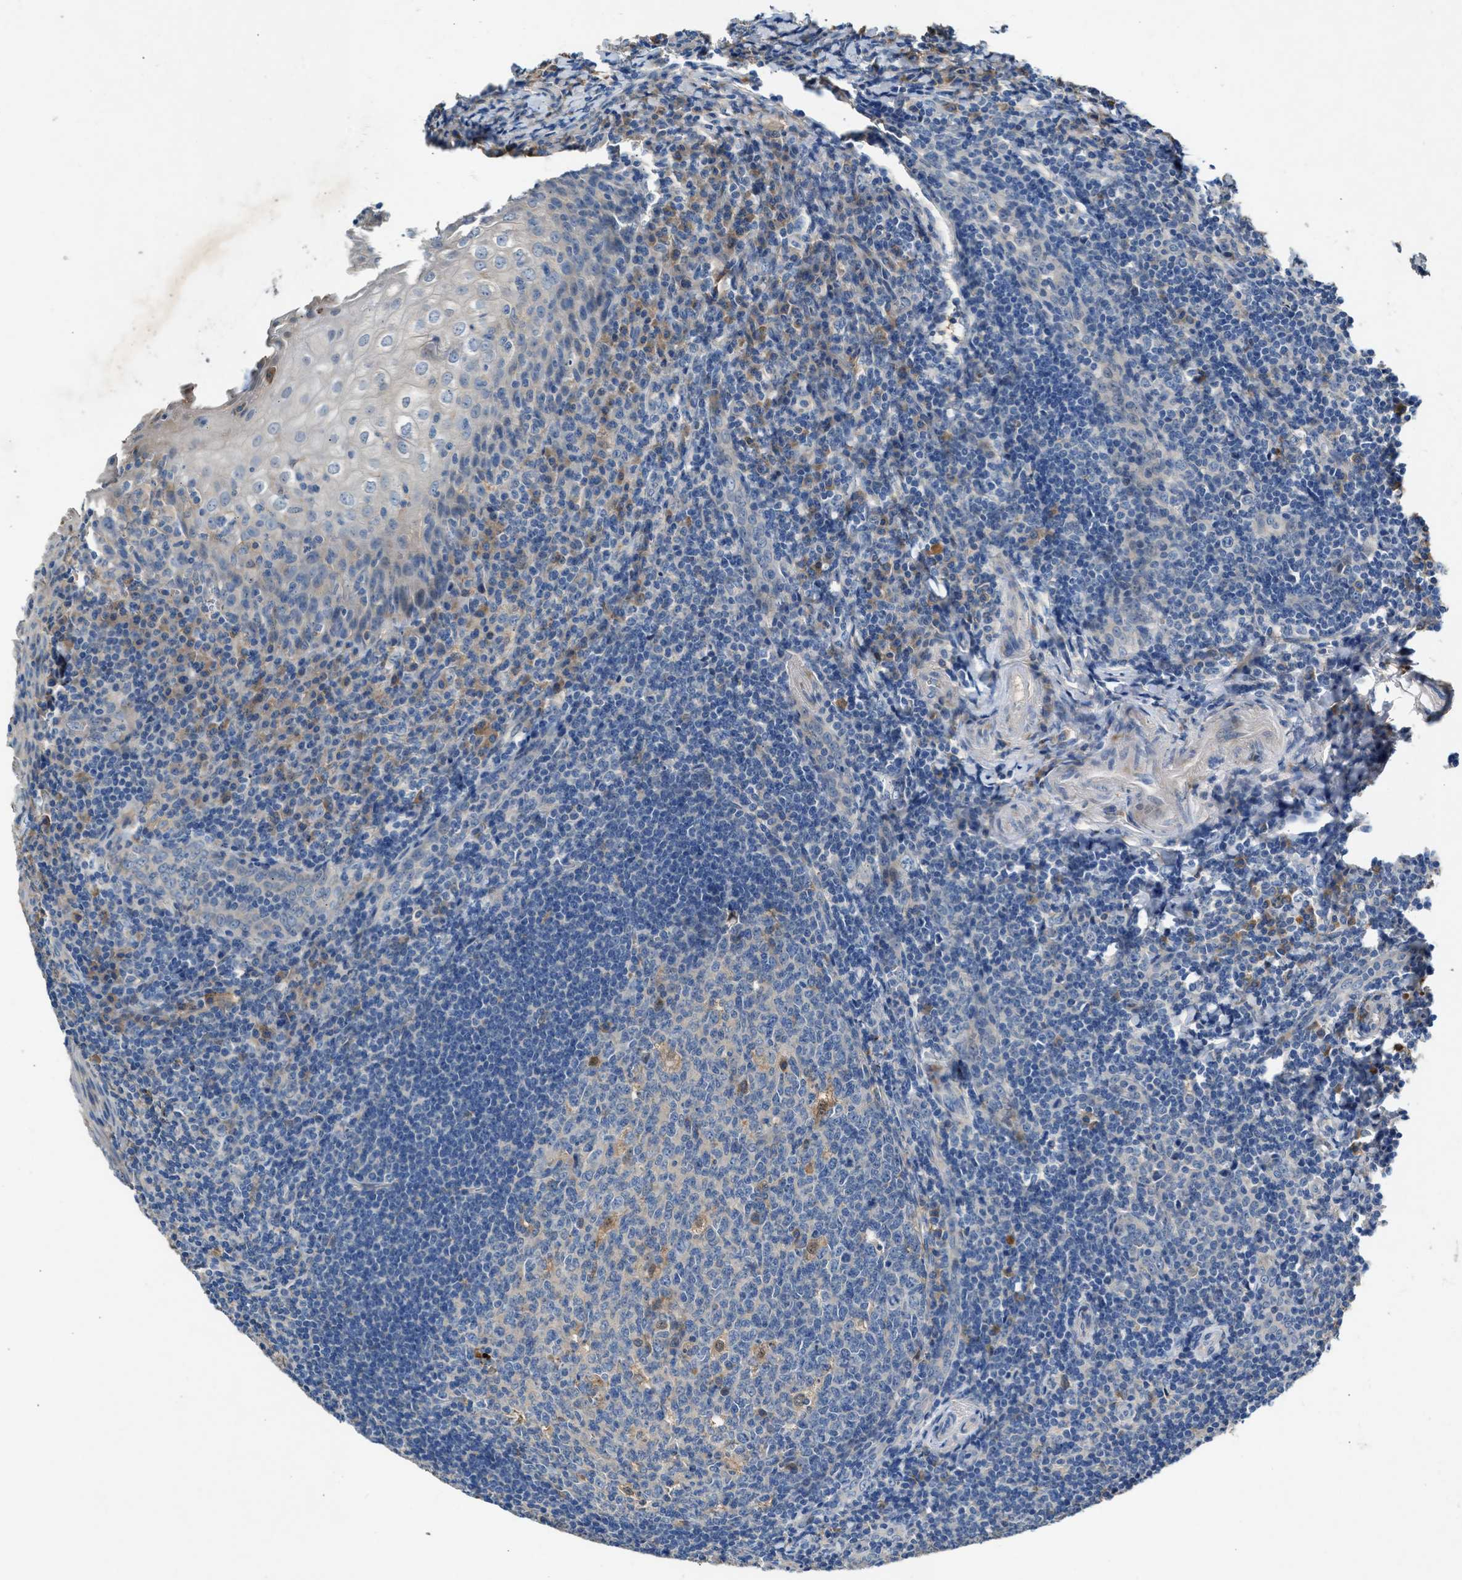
{"staining": {"intensity": "weak", "quantity": "<25%", "location": "cytoplasmic/membranous"}, "tissue": "tonsil", "cell_type": "Germinal center cells", "image_type": "normal", "snomed": [{"axis": "morphology", "description": "Normal tissue, NOS"}, {"axis": "topography", "description": "Tonsil"}], "caption": "A high-resolution histopathology image shows immunohistochemistry staining of benign tonsil, which displays no significant staining in germinal center cells.", "gene": "RWDD2B", "patient": {"sex": "male", "age": 37}}